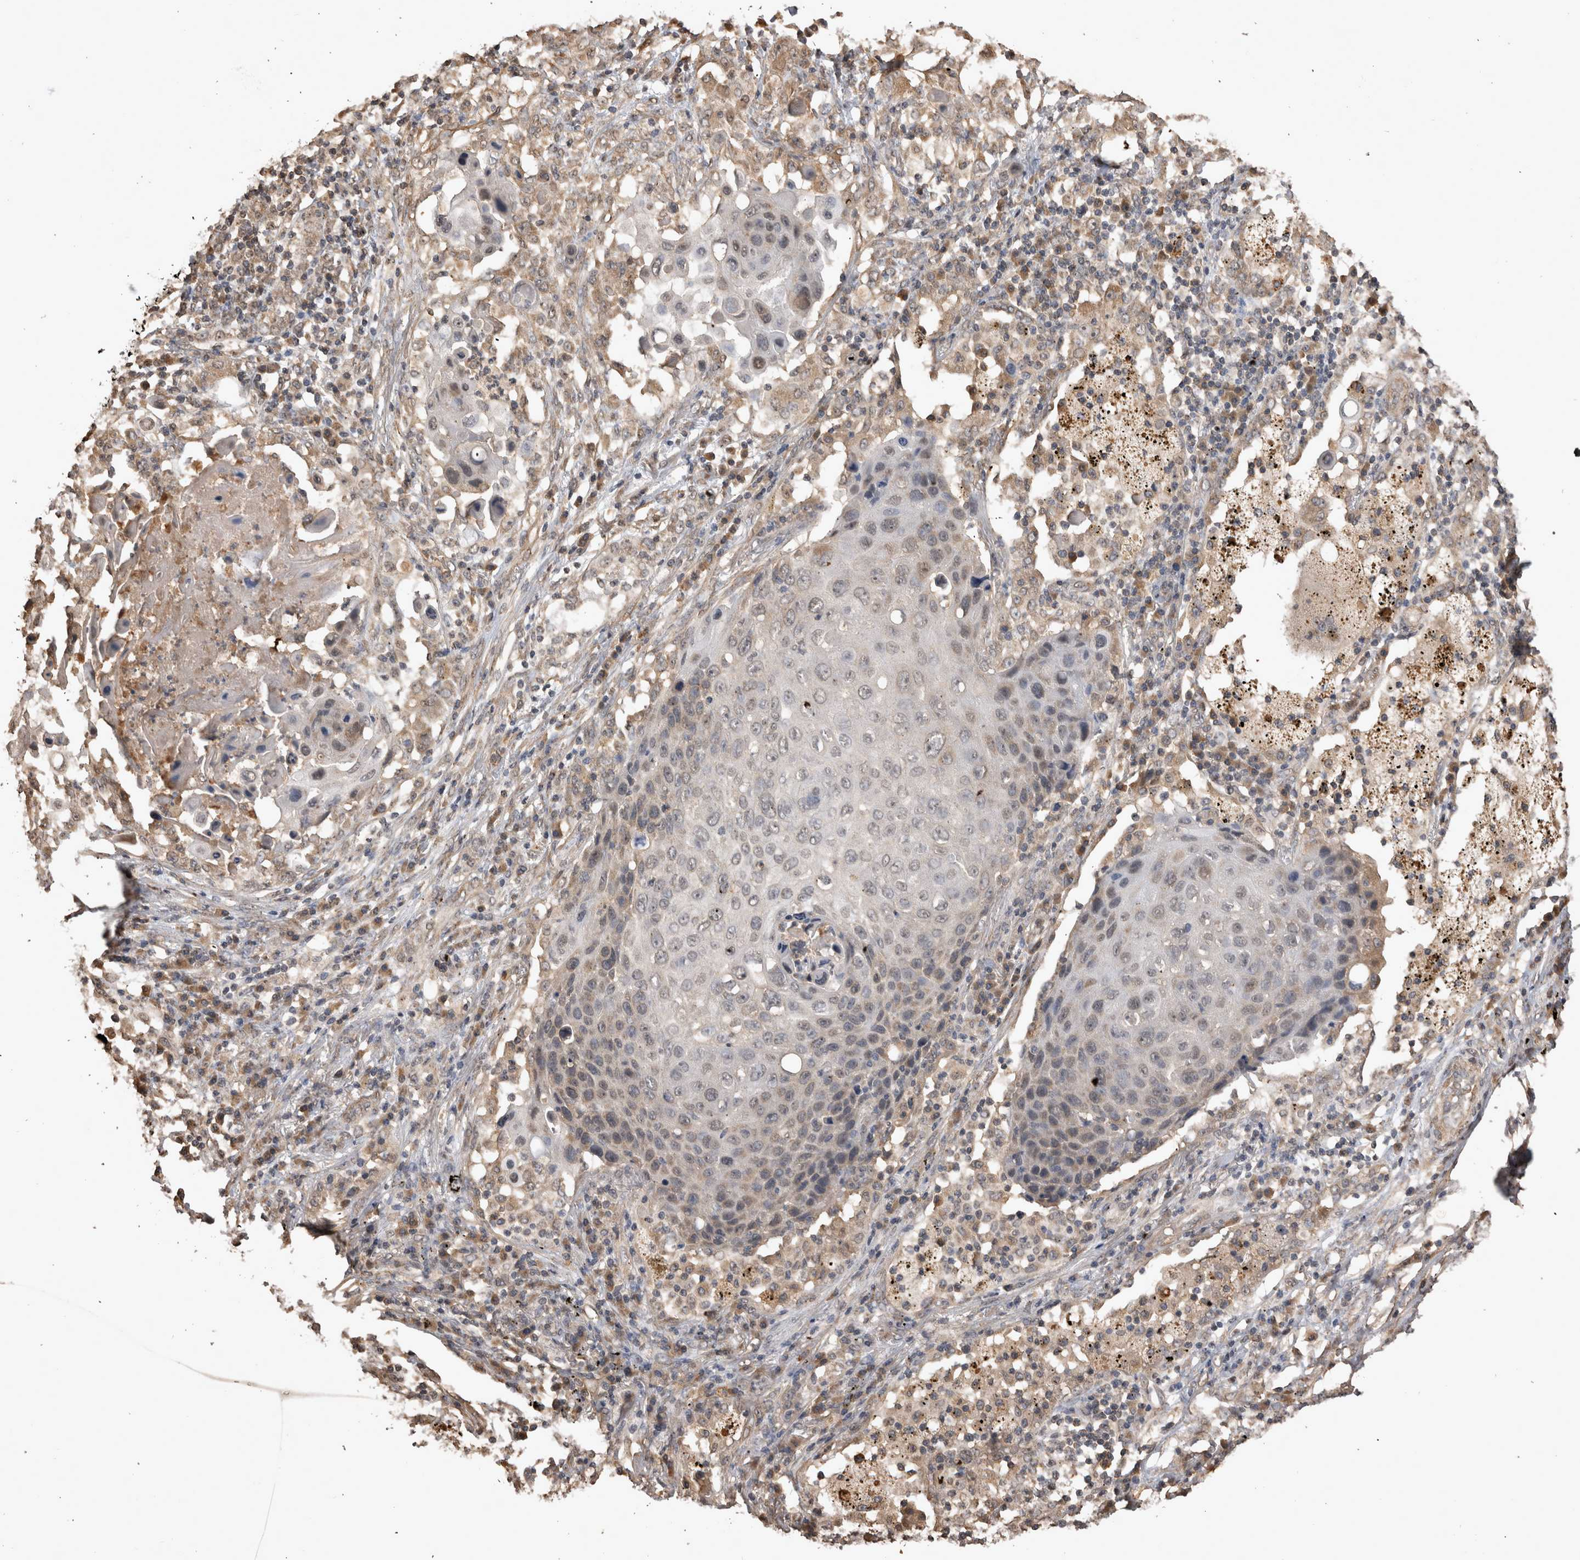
{"staining": {"intensity": "weak", "quantity": "<25%", "location": "cytoplasmic/membranous"}, "tissue": "lung cancer", "cell_type": "Tumor cells", "image_type": "cancer", "snomed": [{"axis": "morphology", "description": "Squamous cell carcinoma, NOS"}, {"axis": "topography", "description": "Lung"}], "caption": "Immunohistochemistry (IHC) image of human lung squamous cell carcinoma stained for a protein (brown), which exhibits no staining in tumor cells. (DAB immunohistochemistry with hematoxylin counter stain).", "gene": "SOCS5", "patient": {"sex": "female", "age": 63}}